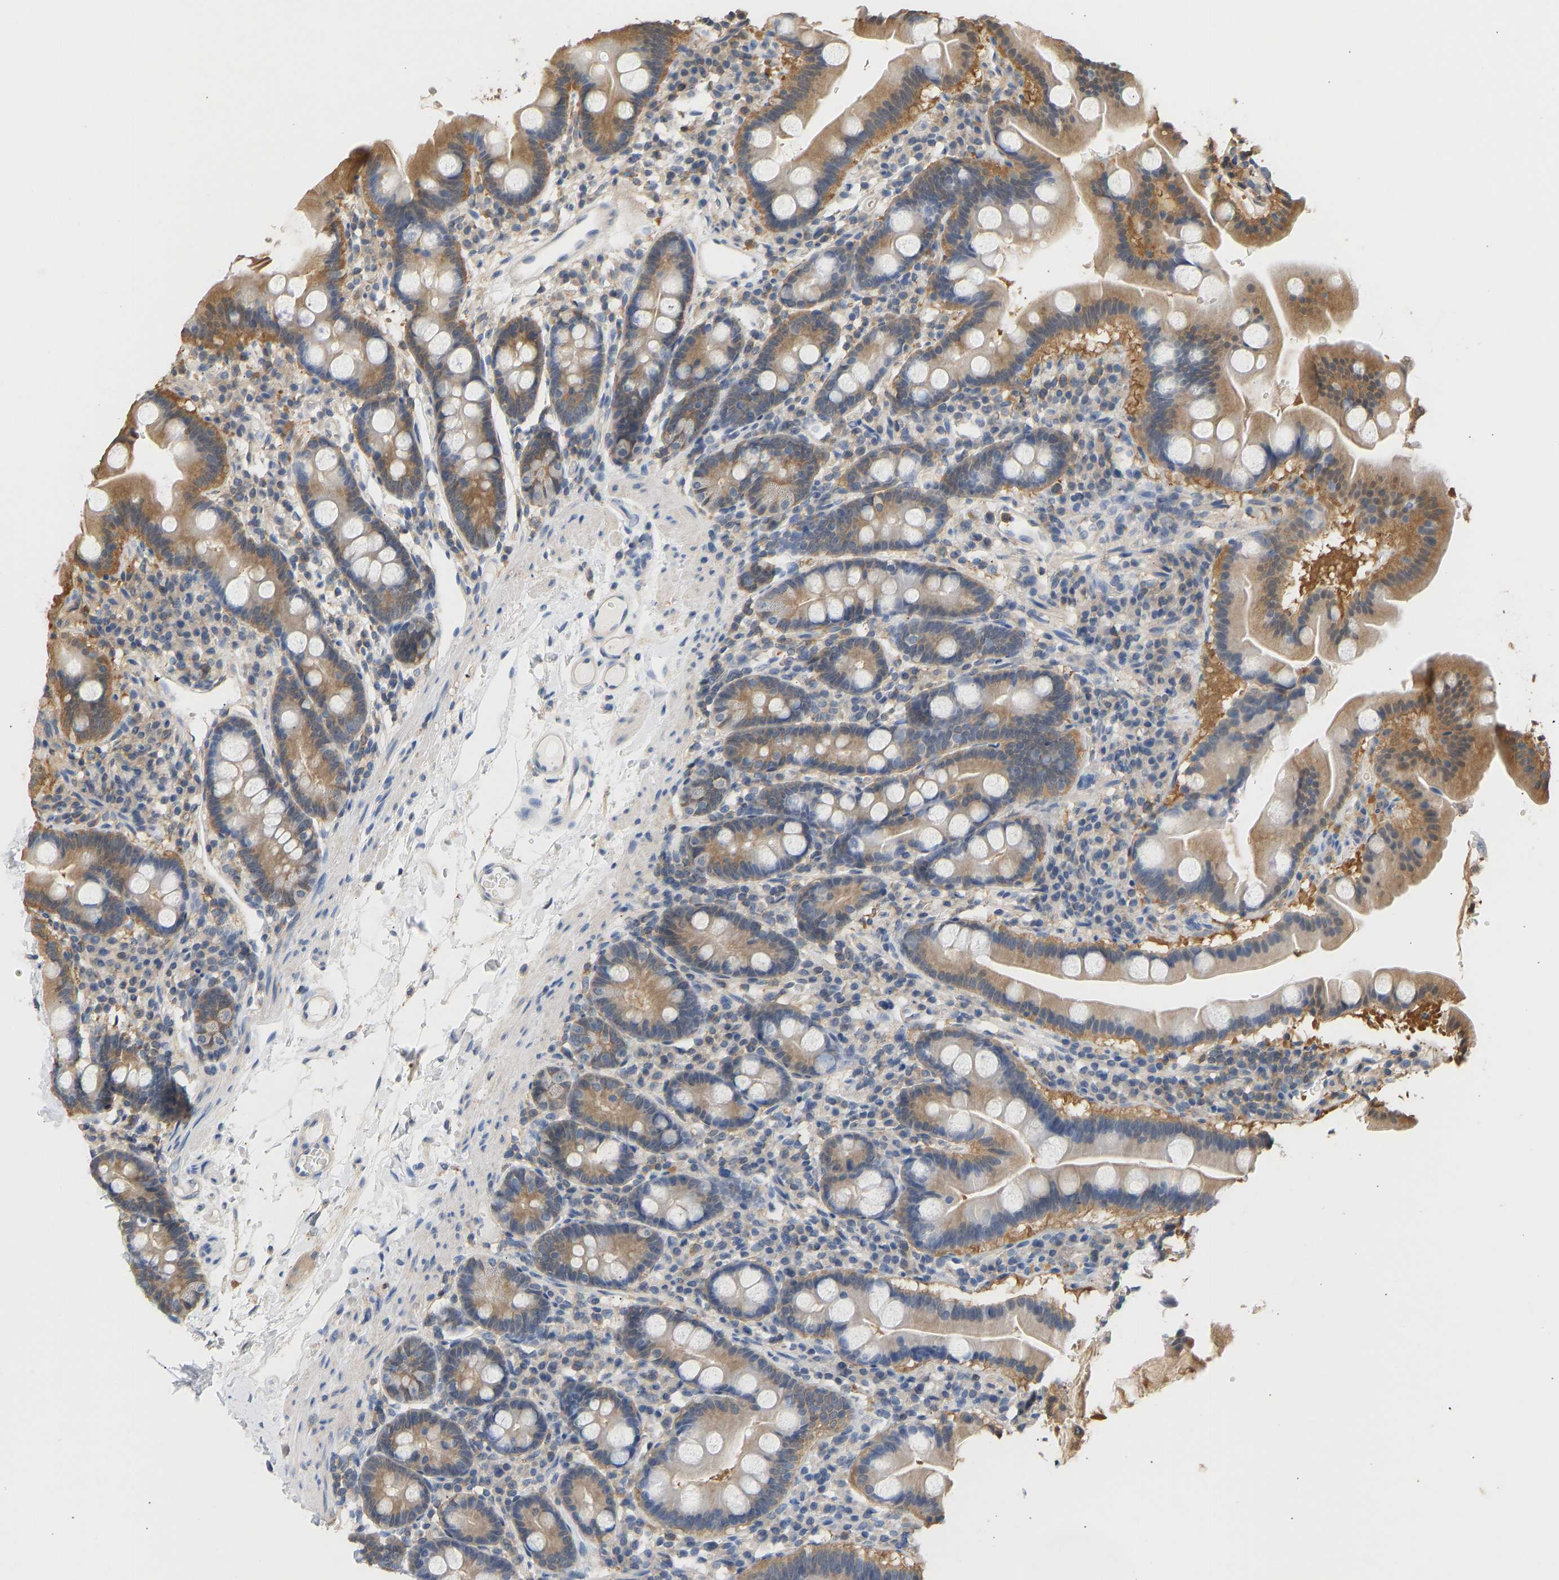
{"staining": {"intensity": "moderate", "quantity": ">75%", "location": "cytoplasmic/membranous"}, "tissue": "duodenum", "cell_type": "Glandular cells", "image_type": "normal", "snomed": [{"axis": "morphology", "description": "Normal tissue, NOS"}, {"axis": "topography", "description": "Duodenum"}], "caption": "Immunohistochemical staining of benign duodenum reveals medium levels of moderate cytoplasmic/membranous positivity in approximately >75% of glandular cells. Immunohistochemistry (ihc) stains the protein in brown and the nuclei are stained blue.", "gene": "ENO1", "patient": {"sex": "male", "age": 50}}